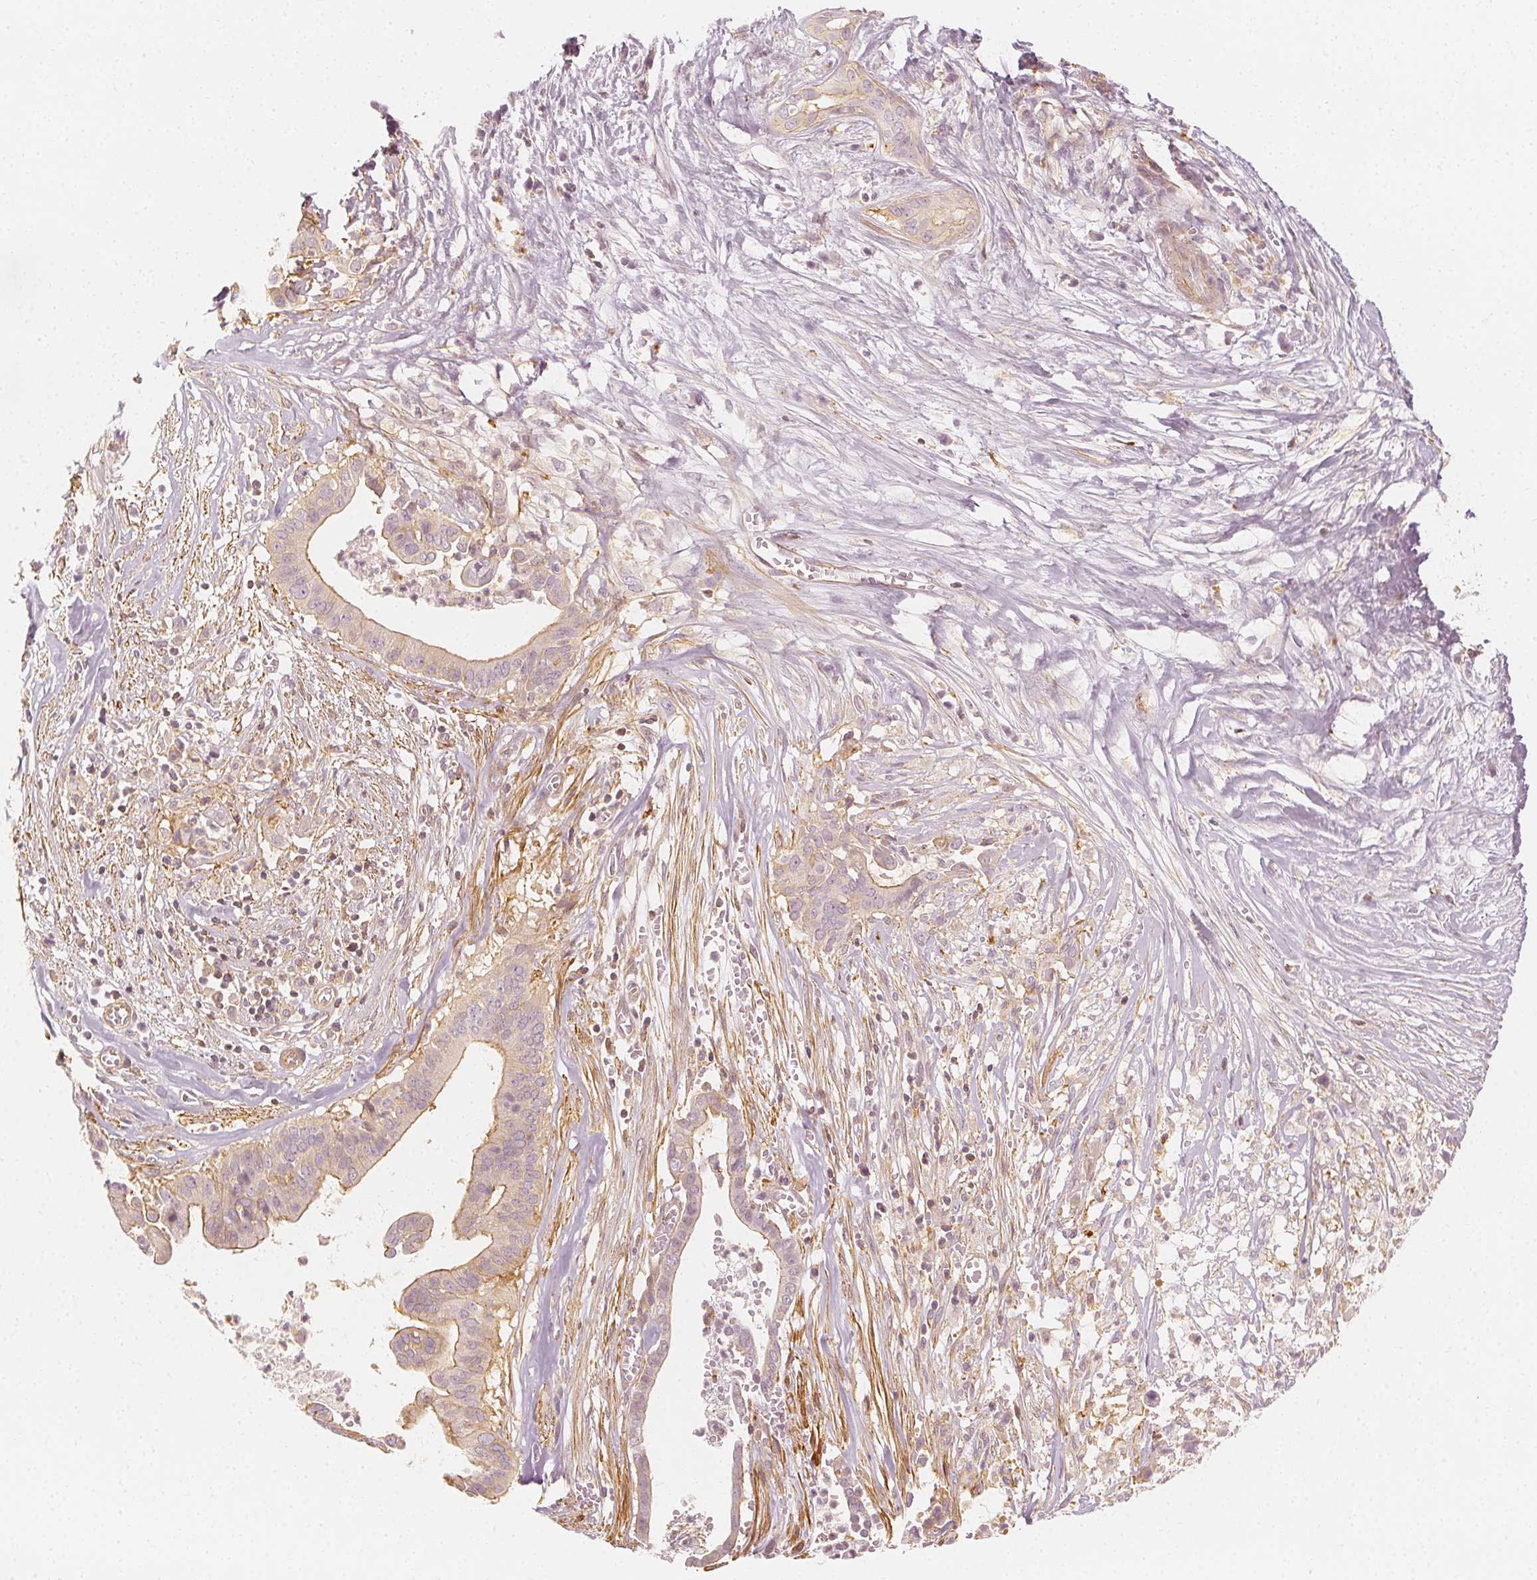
{"staining": {"intensity": "moderate", "quantity": "<25%", "location": "cytoplasmic/membranous"}, "tissue": "pancreatic cancer", "cell_type": "Tumor cells", "image_type": "cancer", "snomed": [{"axis": "morphology", "description": "Adenocarcinoma, NOS"}, {"axis": "topography", "description": "Pancreas"}], "caption": "The photomicrograph shows staining of pancreatic cancer, revealing moderate cytoplasmic/membranous protein expression (brown color) within tumor cells.", "gene": "ARHGAP26", "patient": {"sex": "male", "age": 61}}